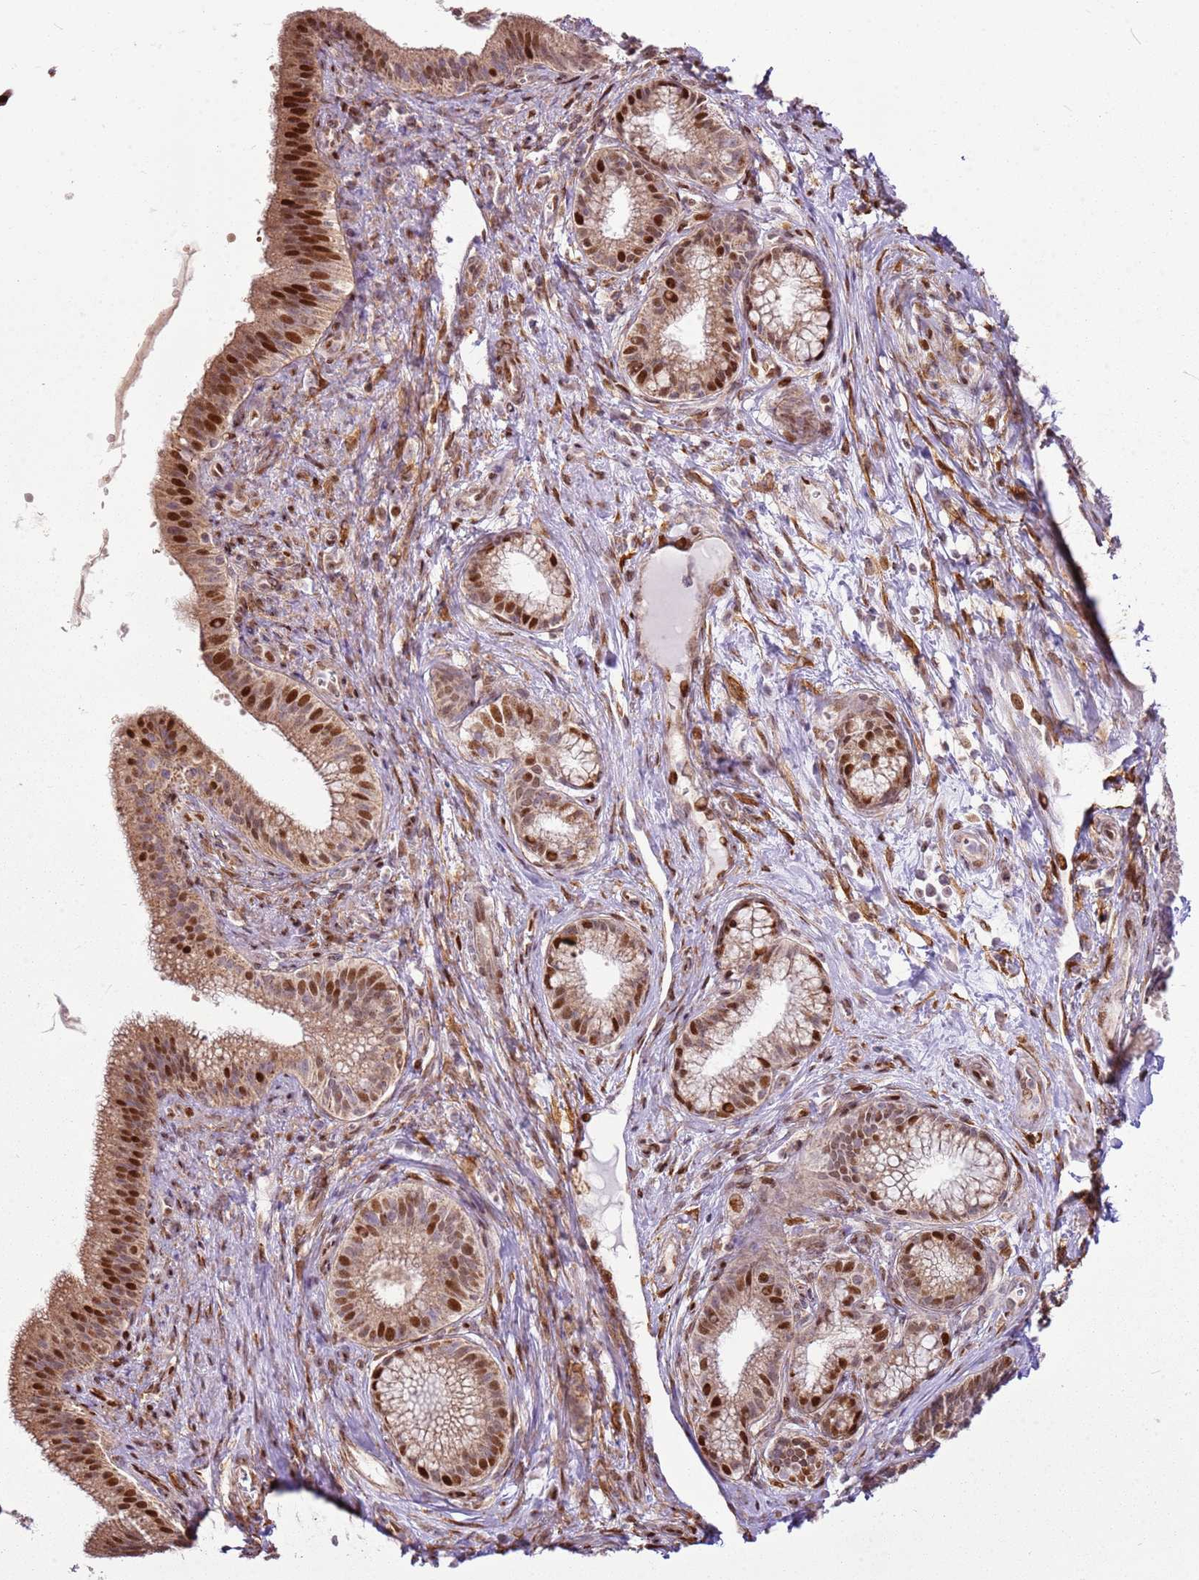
{"staining": {"intensity": "strong", "quantity": ">75%", "location": "nuclear"}, "tissue": "pancreatic cancer", "cell_type": "Tumor cells", "image_type": "cancer", "snomed": [{"axis": "morphology", "description": "Adenocarcinoma, NOS"}, {"axis": "topography", "description": "Pancreas"}], "caption": "Pancreatic cancer (adenocarcinoma) stained with a protein marker demonstrates strong staining in tumor cells.", "gene": "PCTP", "patient": {"sex": "male", "age": 72}}